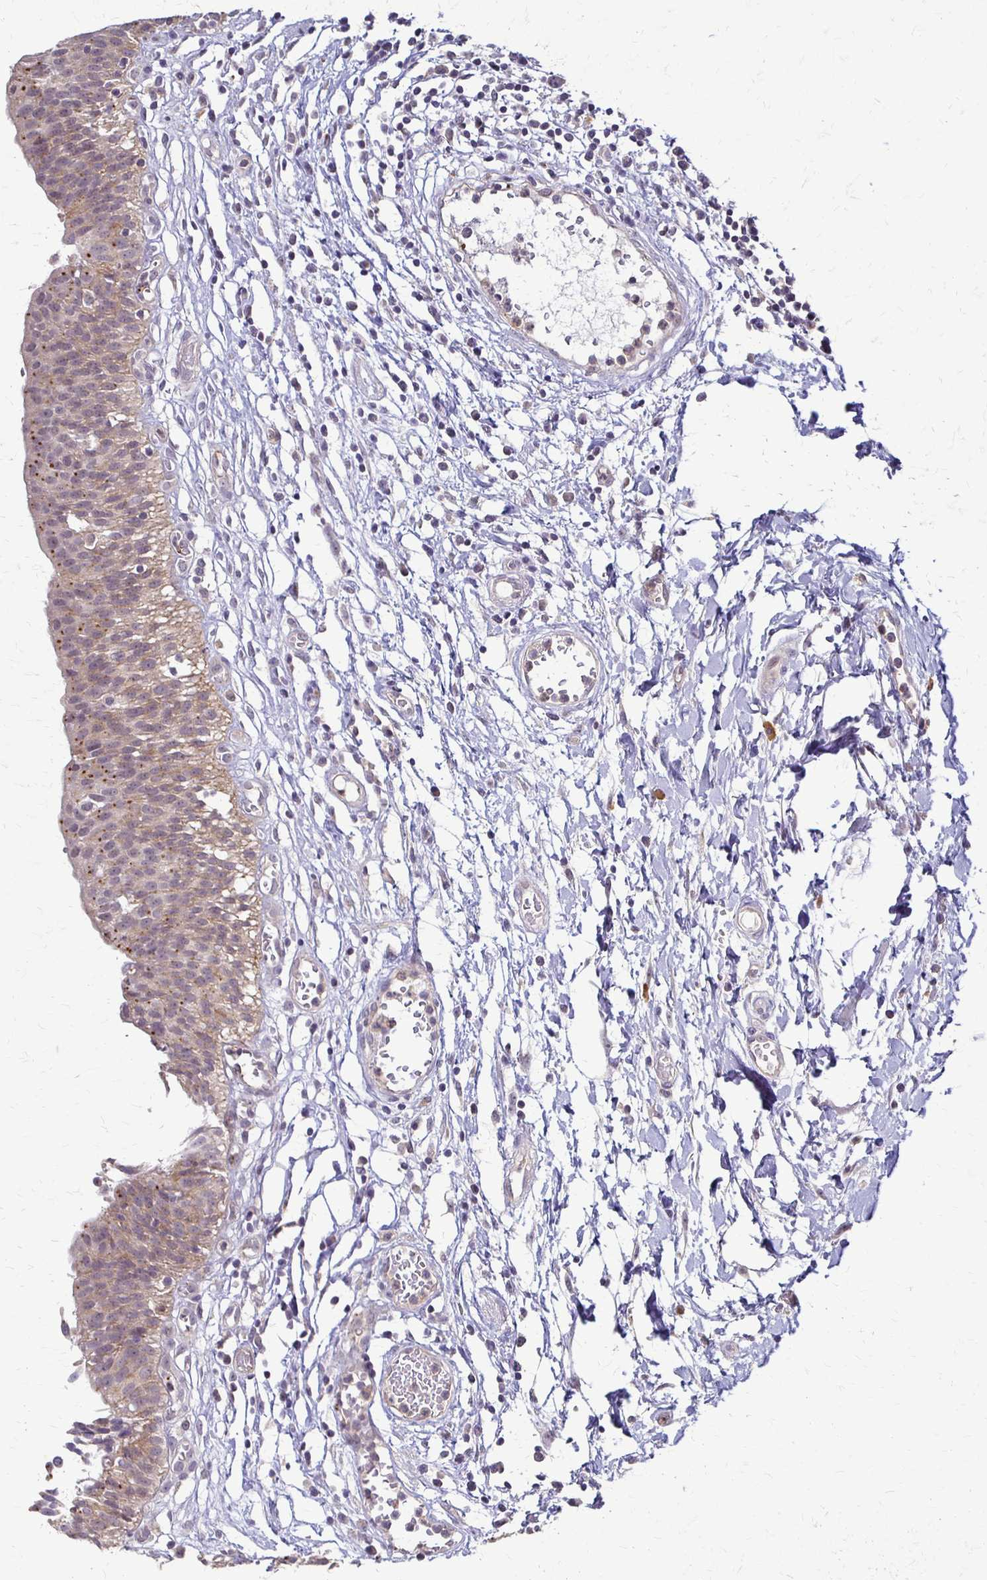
{"staining": {"intensity": "moderate", "quantity": ">75%", "location": "cytoplasmic/membranous"}, "tissue": "urinary bladder", "cell_type": "Urothelial cells", "image_type": "normal", "snomed": [{"axis": "morphology", "description": "Normal tissue, NOS"}, {"axis": "topography", "description": "Urinary bladder"}], "caption": "The immunohistochemical stain labels moderate cytoplasmic/membranous expression in urothelial cells of benign urinary bladder.", "gene": "SLC9A9", "patient": {"sex": "male", "age": 64}}